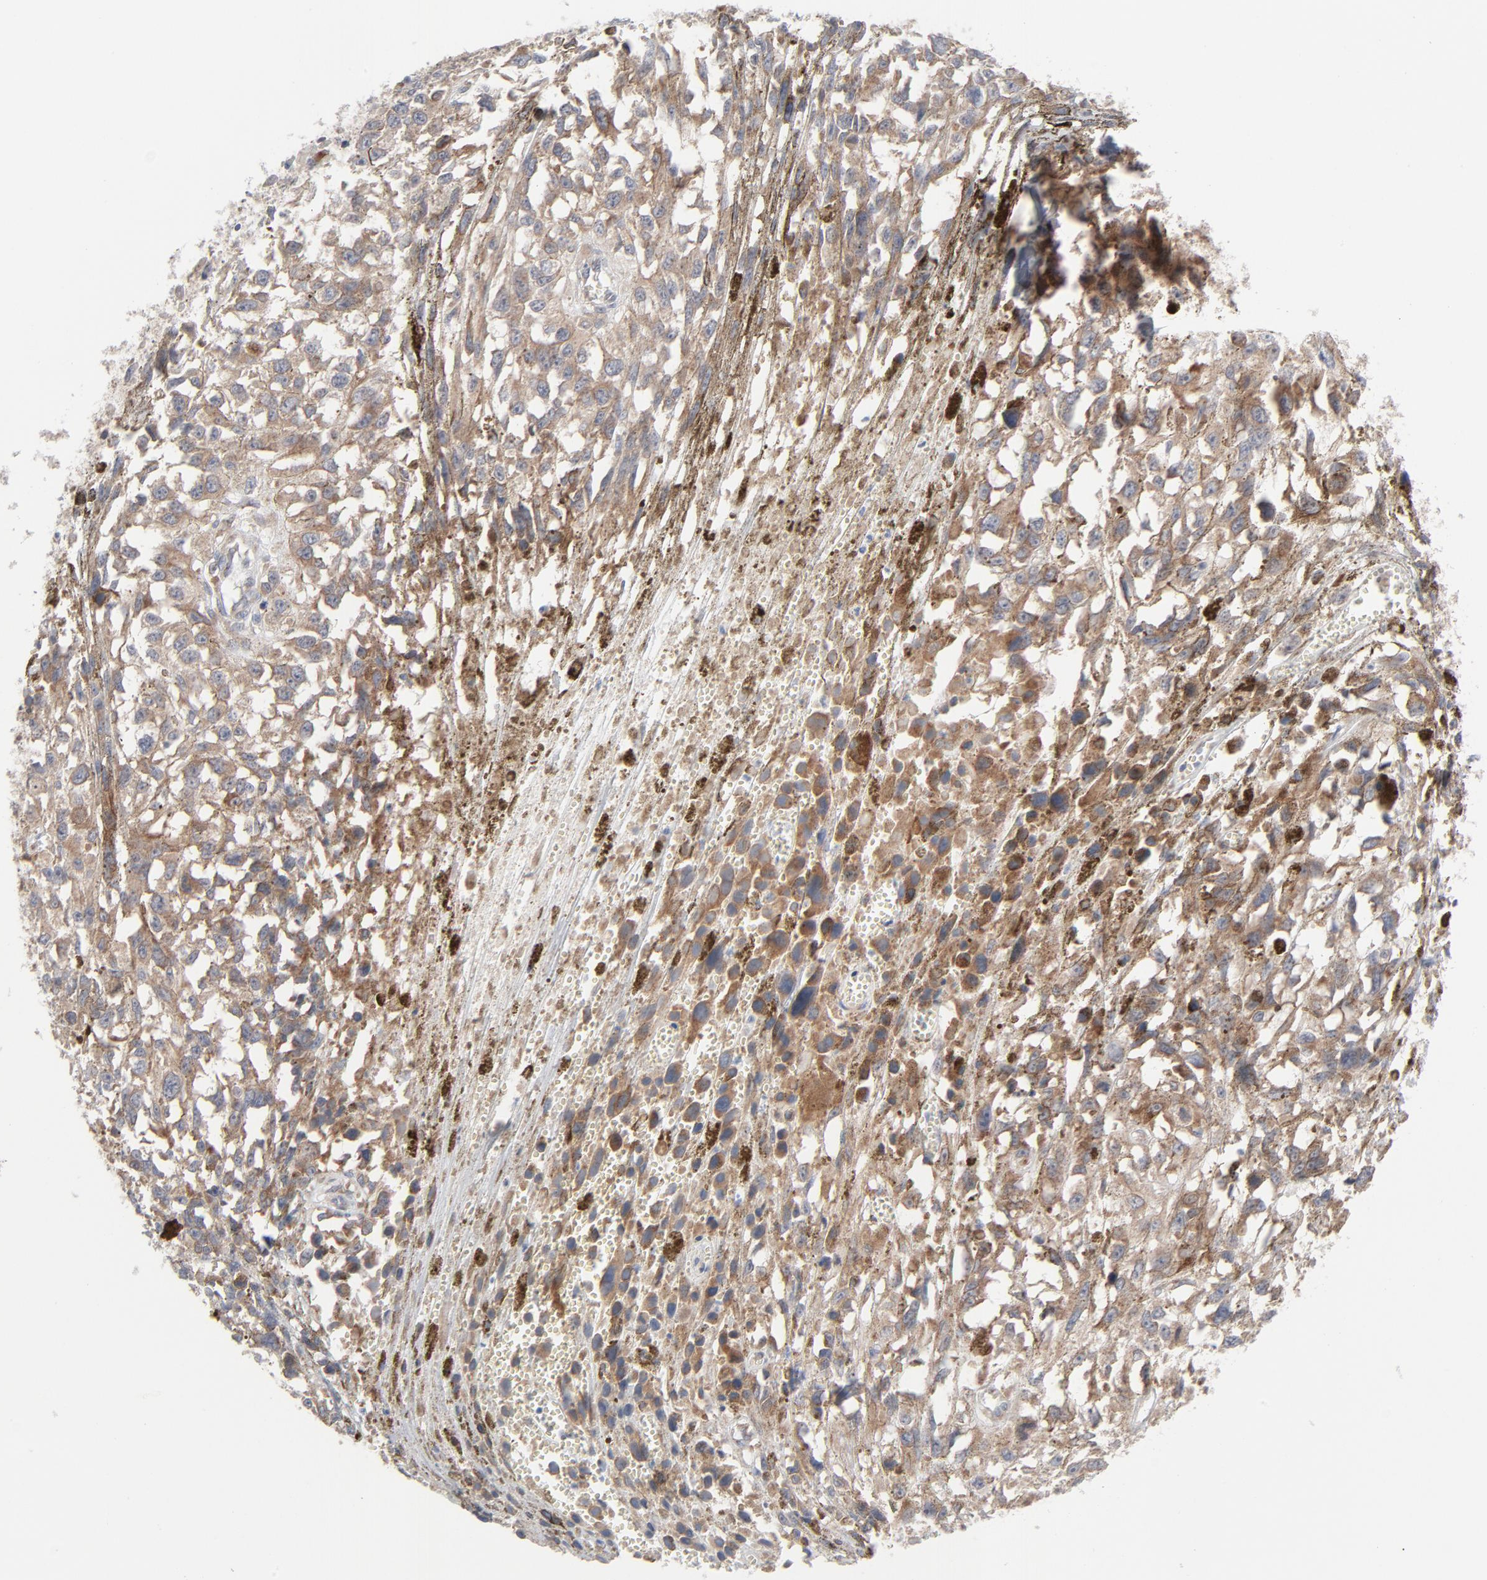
{"staining": {"intensity": "moderate", "quantity": ">75%", "location": "cytoplasmic/membranous"}, "tissue": "melanoma", "cell_type": "Tumor cells", "image_type": "cancer", "snomed": [{"axis": "morphology", "description": "Malignant melanoma, Metastatic site"}, {"axis": "topography", "description": "Lymph node"}], "caption": "Immunohistochemical staining of human melanoma reveals moderate cytoplasmic/membranous protein staining in about >75% of tumor cells. (DAB = brown stain, brightfield microscopy at high magnification).", "gene": "KDSR", "patient": {"sex": "male", "age": 59}}